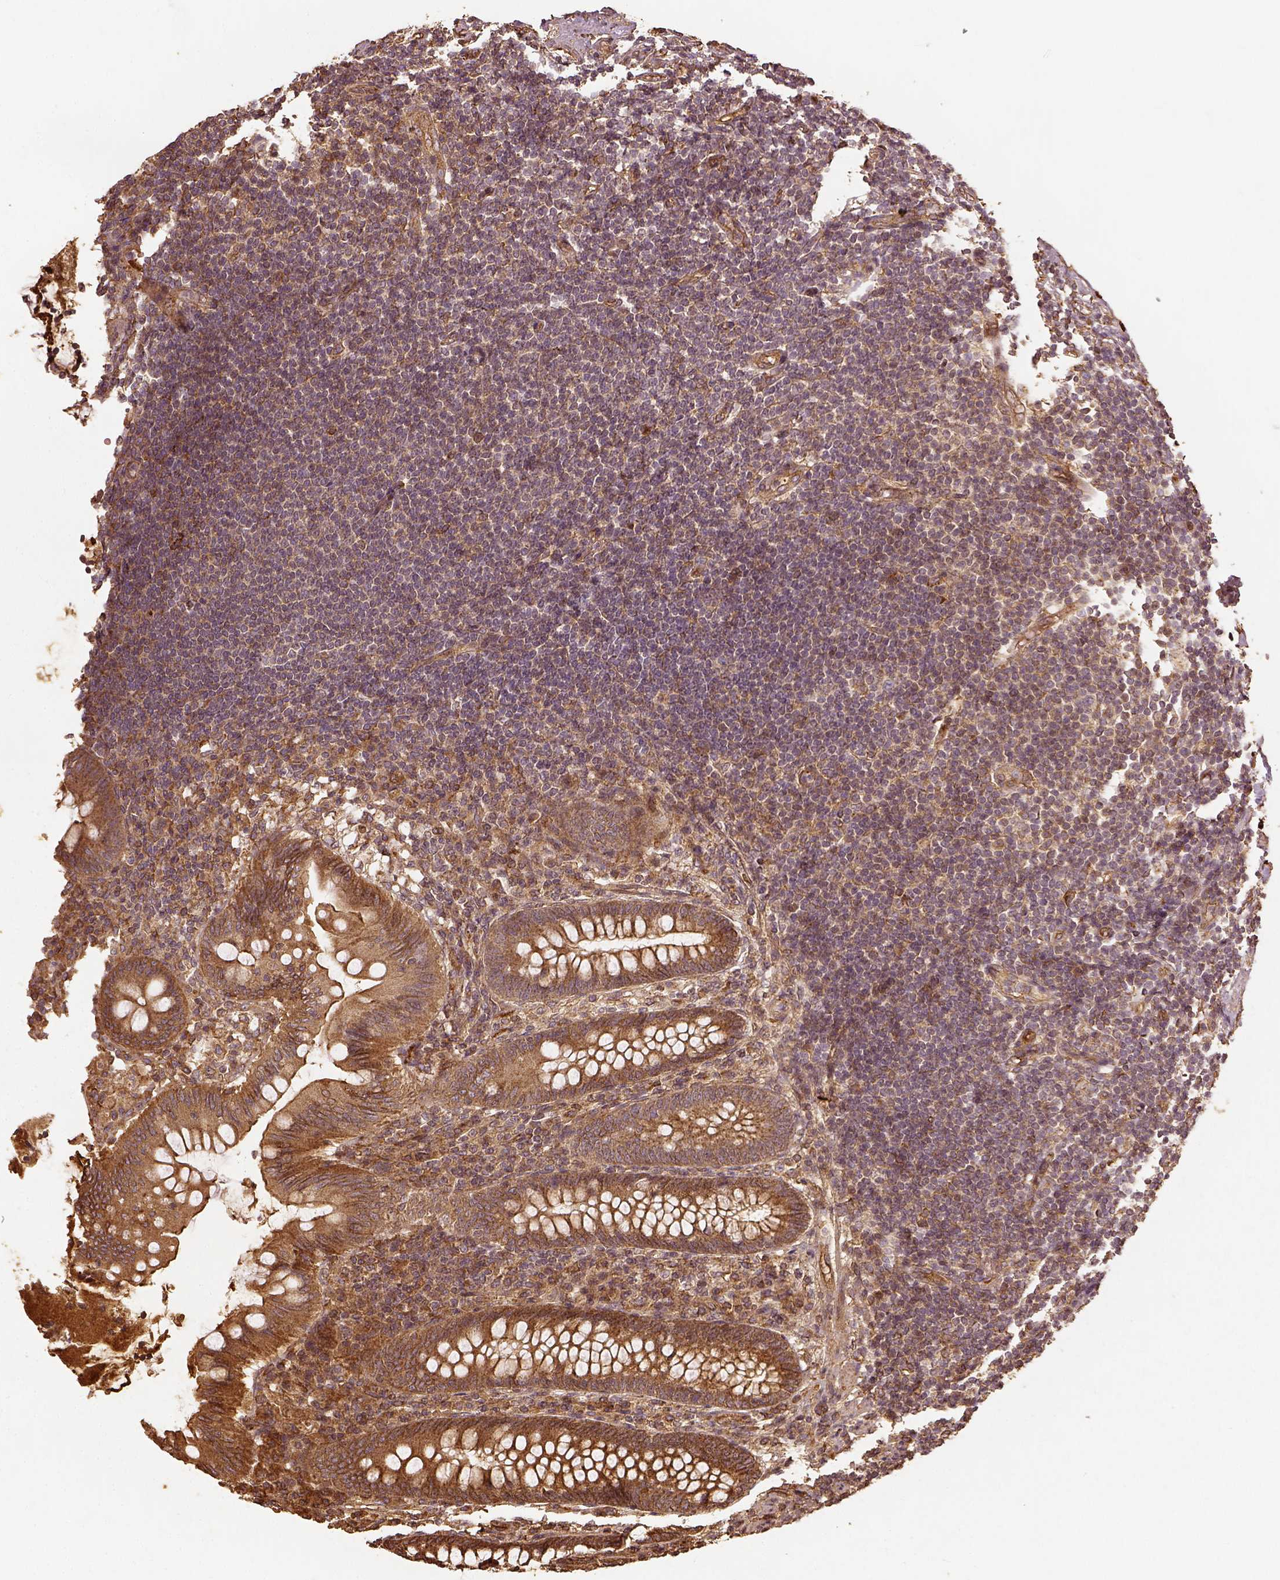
{"staining": {"intensity": "strong", "quantity": ">75%", "location": "cytoplasmic/membranous"}, "tissue": "appendix", "cell_type": "Glandular cells", "image_type": "normal", "snomed": [{"axis": "morphology", "description": "Normal tissue, NOS"}, {"axis": "topography", "description": "Appendix"}], "caption": "IHC histopathology image of benign appendix: appendix stained using immunohistochemistry (IHC) demonstrates high levels of strong protein expression localized specifically in the cytoplasmic/membranous of glandular cells, appearing as a cytoplasmic/membranous brown color.", "gene": "VEGFA", "patient": {"sex": "female", "age": 57}}